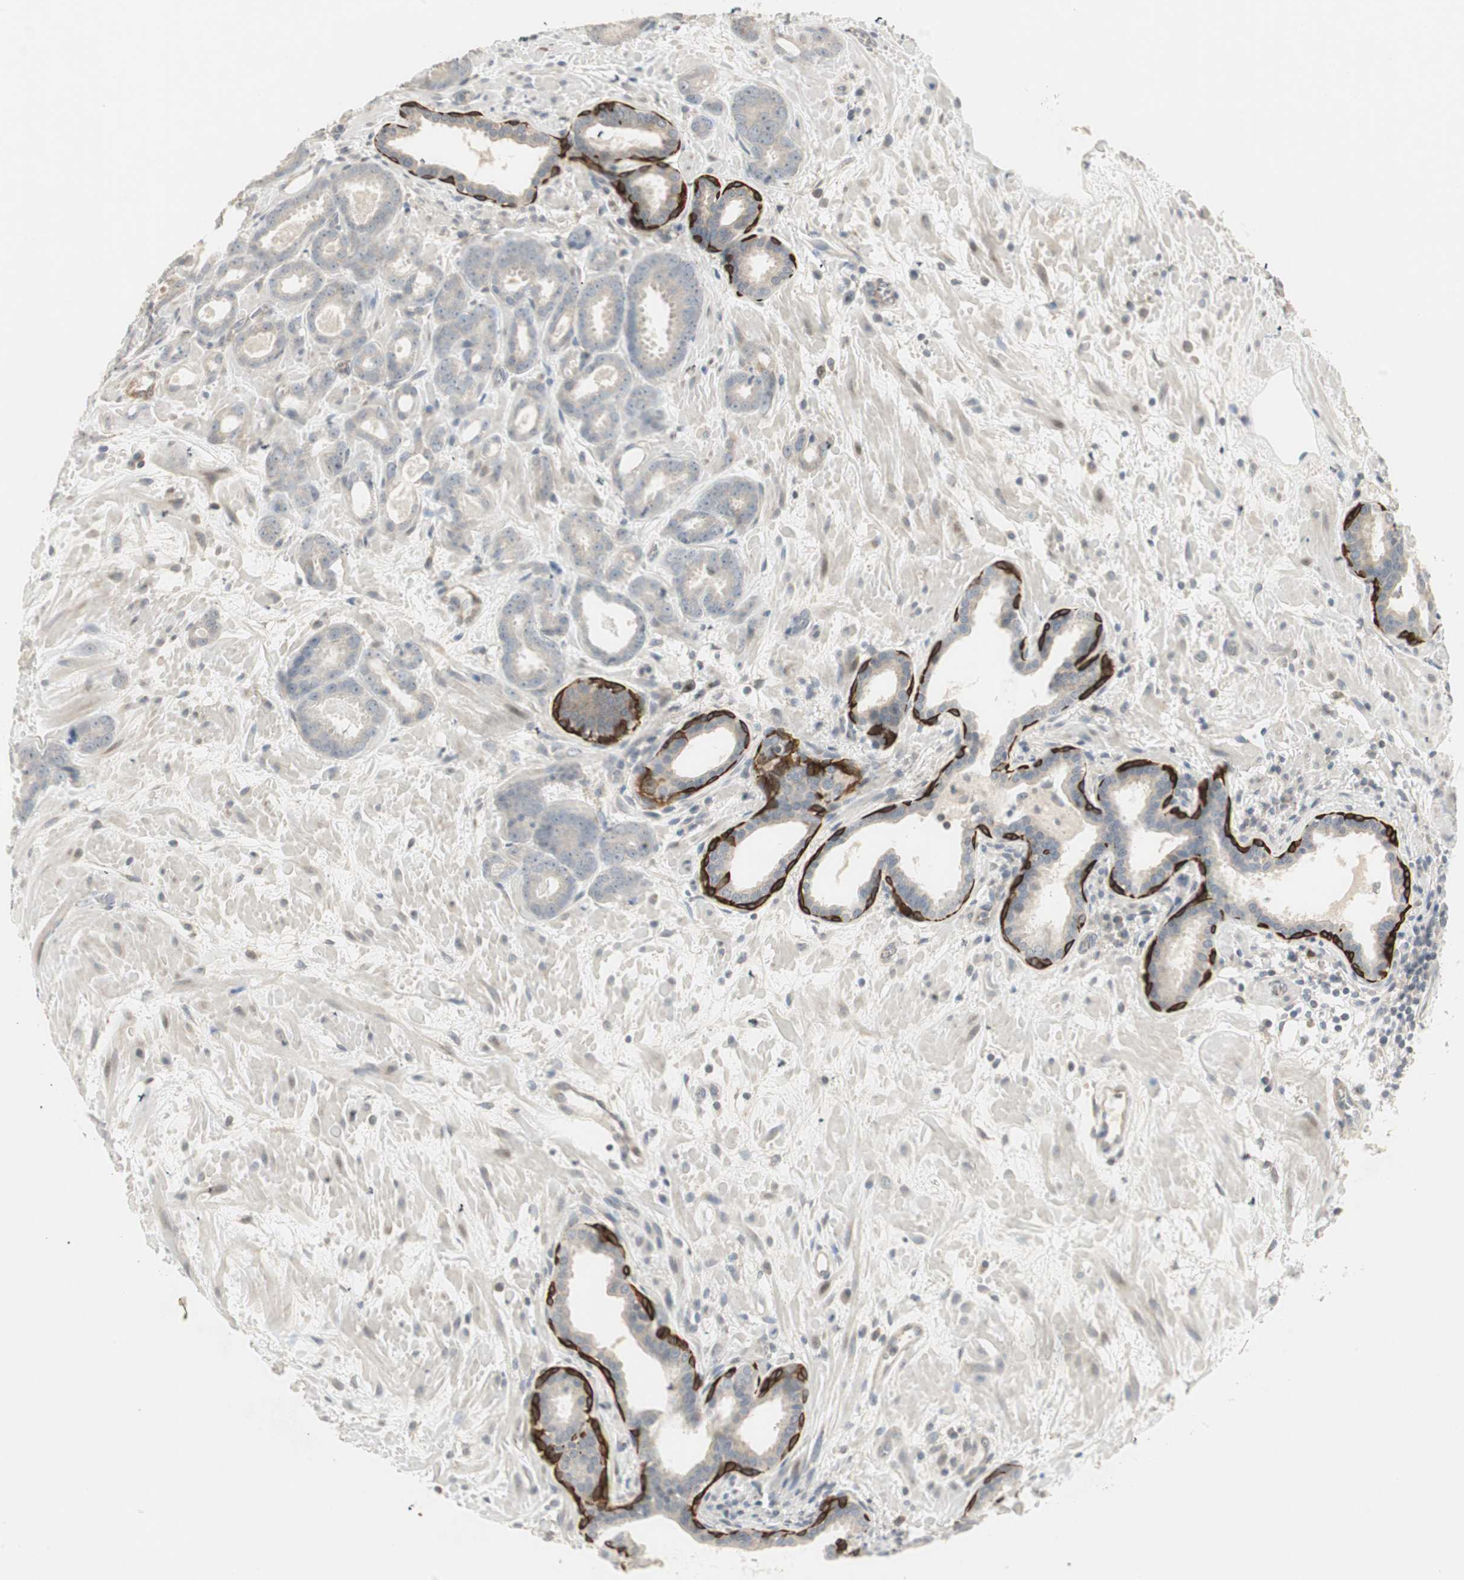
{"staining": {"intensity": "negative", "quantity": "none", "location": "none"}, "tissue": "prostate cancer", "cell_type": "Tumor cells", "image_type": "cancer", "snomed": [{"axis": "morphology", "description": "Adenocarcinoma, Low grade"}, {"axis": "topography", "description": "Prostate"}], "caption": "Tumor cells show no significant protein expression in prostate cancer (adenocarcinoma (low-grade)).", "gene": "ZFP36", "patient": {"sex": "male", "age": 57}}